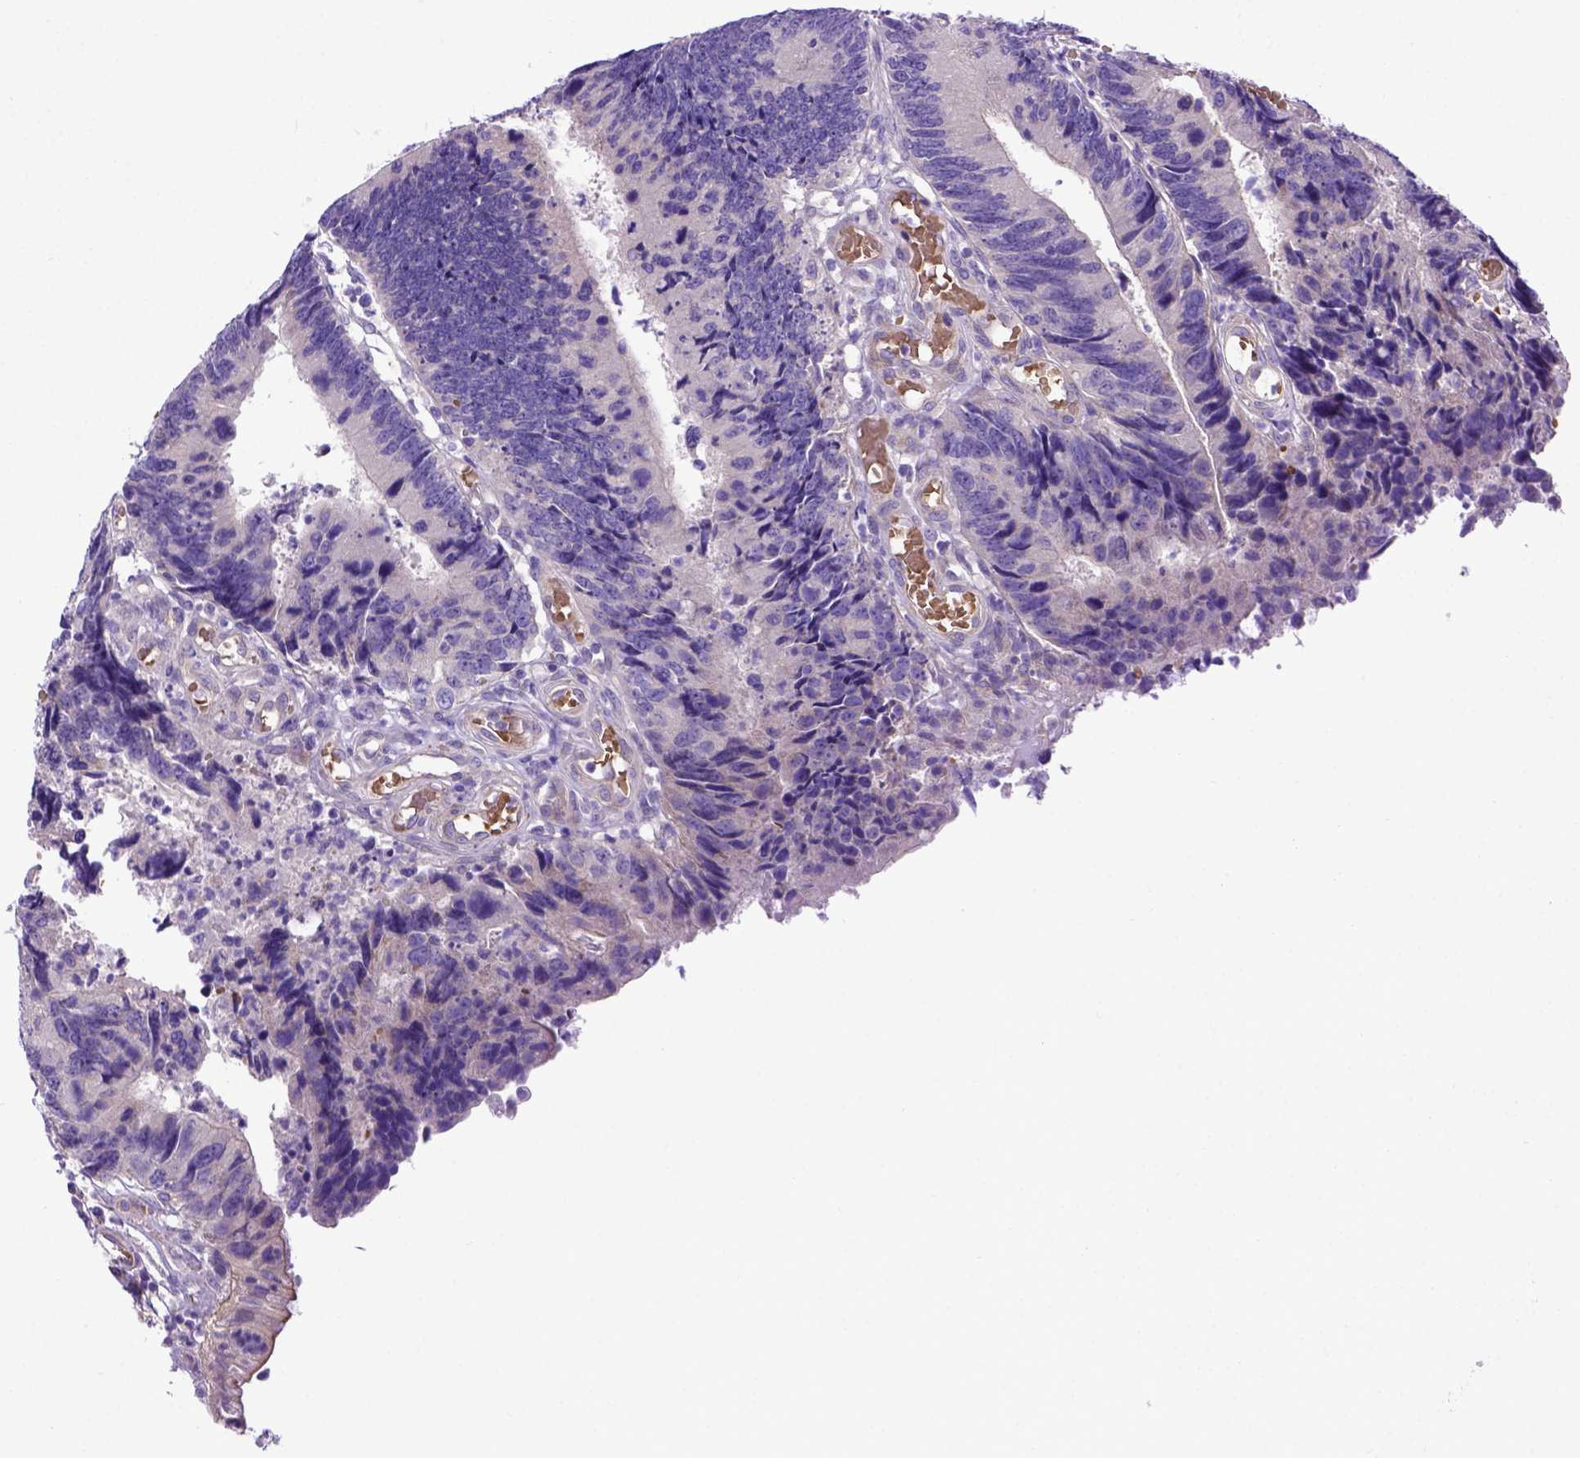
{"staining": {"intensity": "negative", "quantity": "none", "location": "none"}, "tissue": "colorectal cancer", "cell_type": "Tumor cells", "image_type": "cancer", "snomed": [{"axis": "morphology", "description": "Adenocarcinoma, NOS"}, {"axis": "topography", "description": "Colon"}], "caption": "This is a image of IHC staining of colorectal cancer (adenocarcinoma), which shows no positivity in tumor cells.", "gene": "ADAM12", "patient": {"sex": "female", "age": 67}}